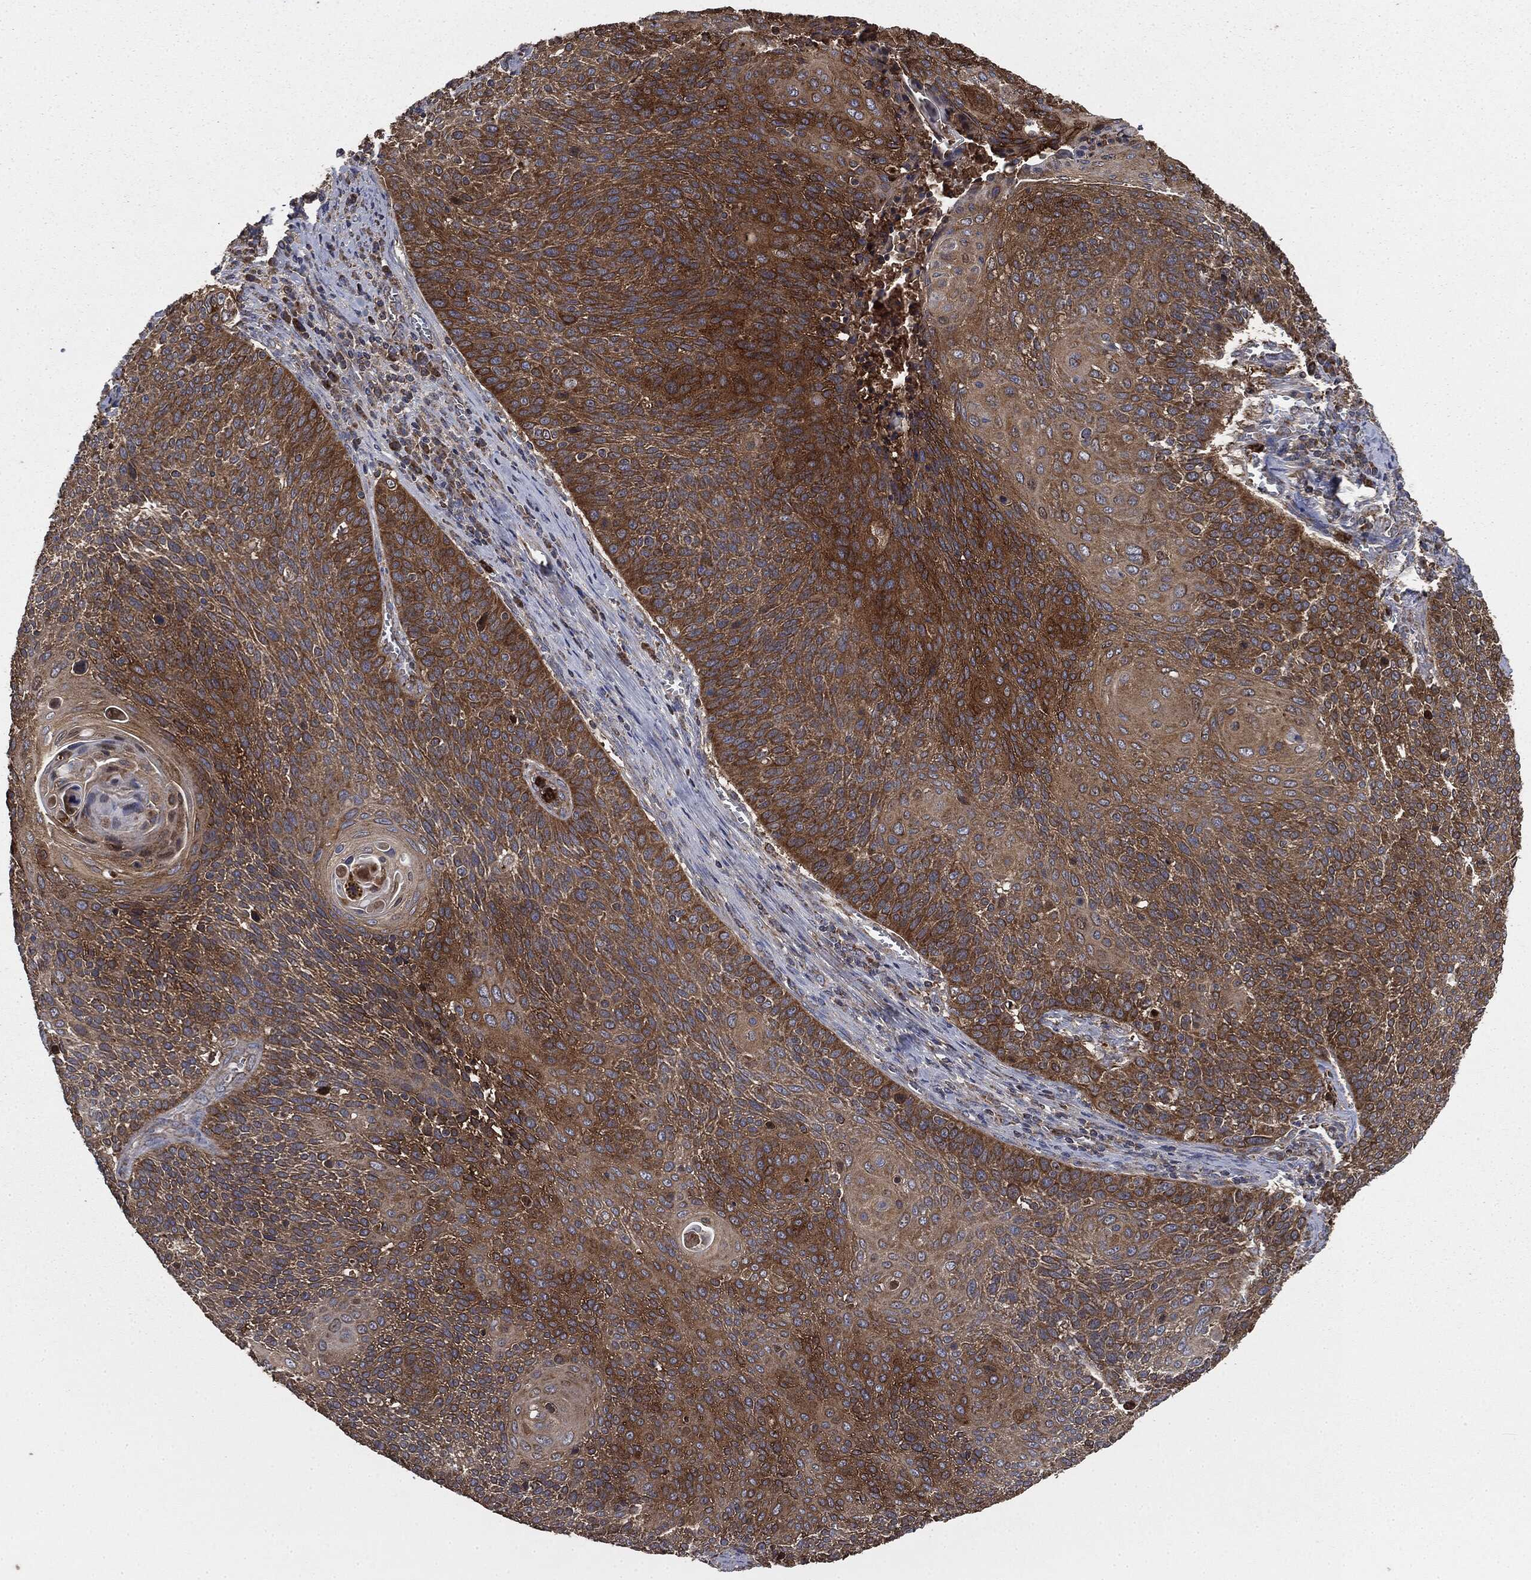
{"staining": {"intensity": "strong", "quantity": ">75%", "location": "cytoplasmic/membranous"}, "tissue": "cervical cancer", "cell_type": "Tumor cells", "image_type": "cancer", "snomed": [{"axis": "morphology", "description": "Squamous cell carcinoma, NOS"}, {"axis": "topography", "description": "Cervix"}], "caption": "Protein staining by IHC demonstrates strong cytoplasmic/membranous expression in about >75% of tumor cells in cervical squamous cell carcinoma.", "gene": "MAPK6", "patient": {"sex": "female", "age": 31}}